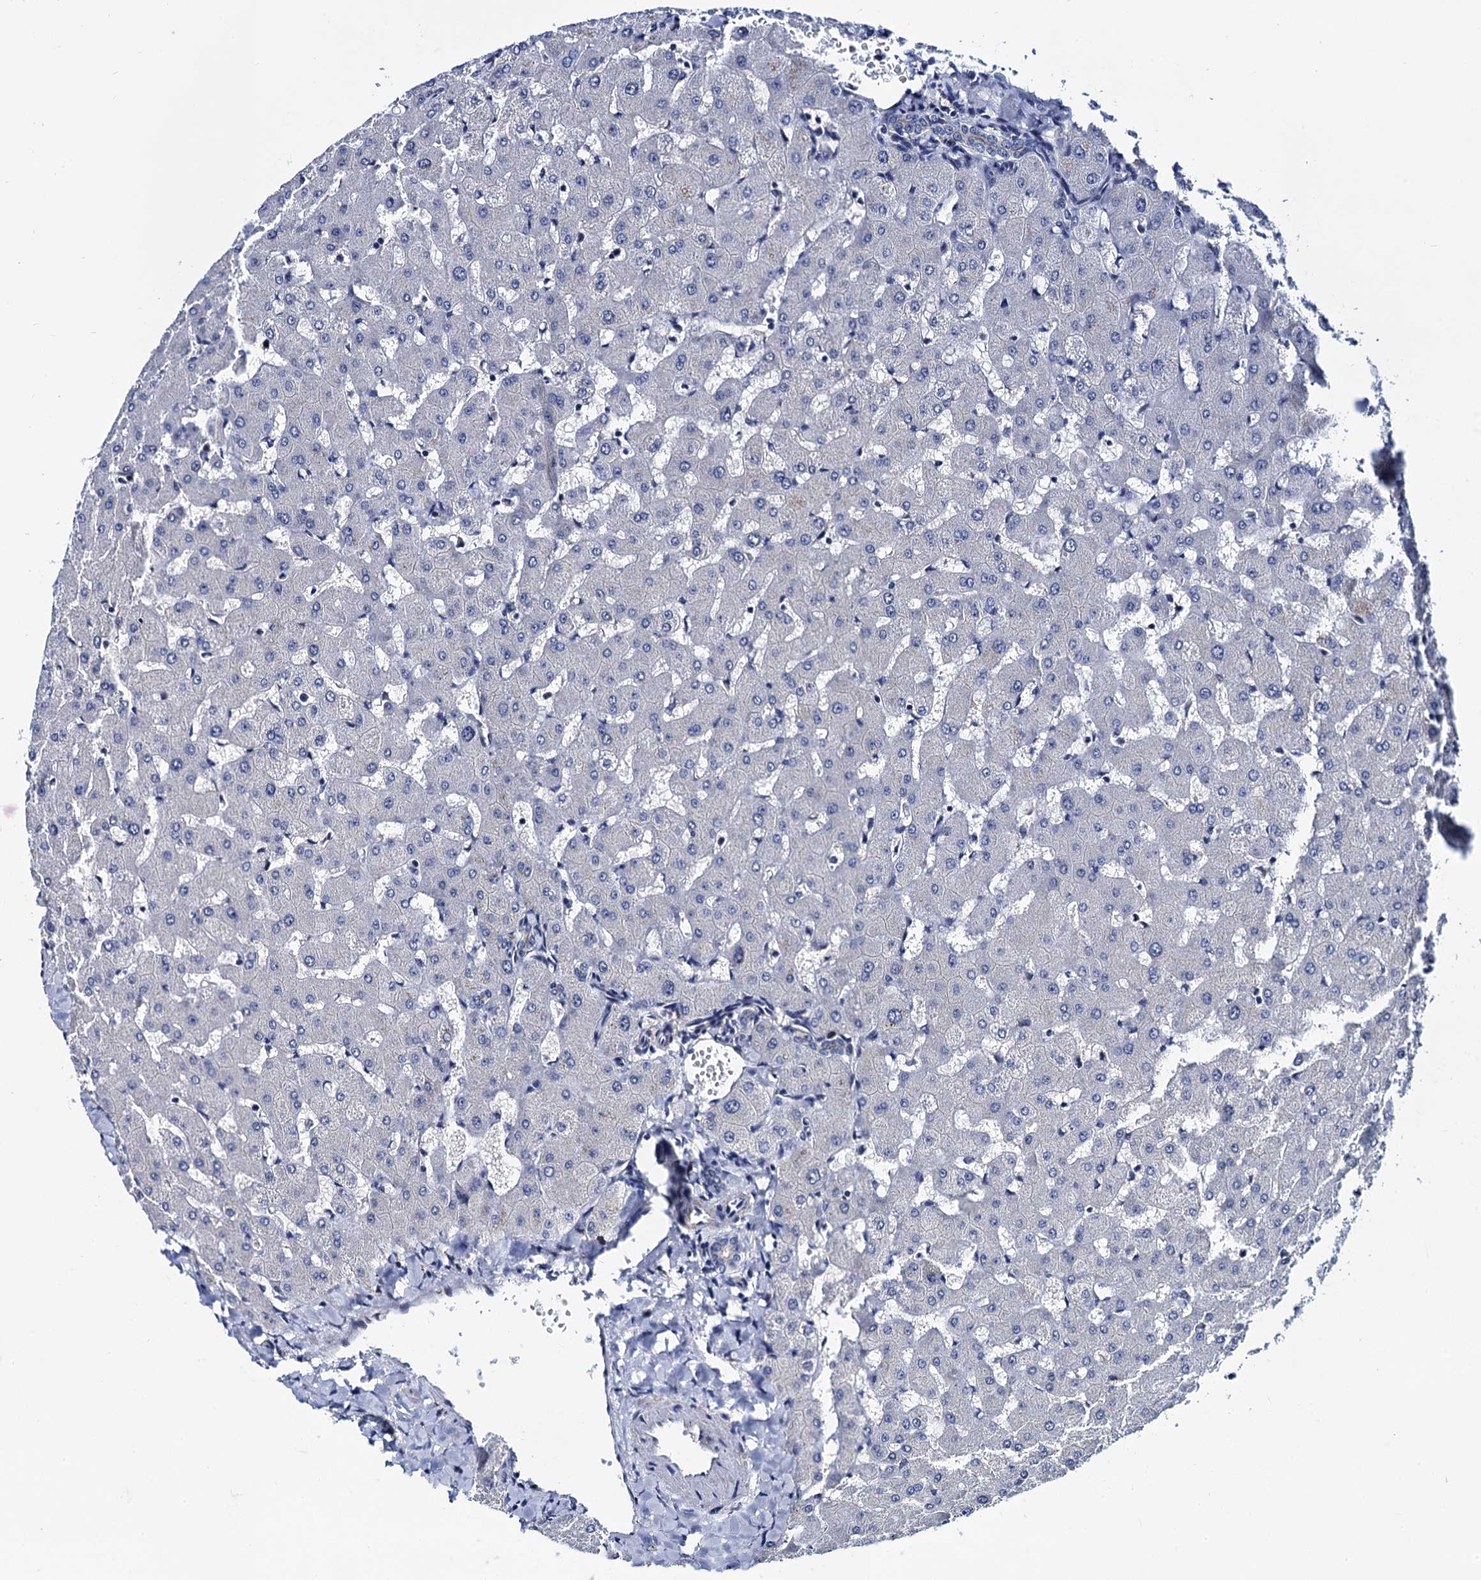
{"staining": {"intensity": "negative", "quantity": "none", "location": "none"}, "tissue": "liver", "cell_type": "Cholangiocytes", "image_type": "normal", "snomed": [{"axis": "morphology", "description": "Normal tissue, NOS"}, {"axis": "topography", "description": "Liver"}], "caption": "Cholangiocytes are negative for protein expression in unremarkable human liver. (DAB IHC with hematoxylin counter stain).", "gene": "ZDHHC18", "patient": {"sex": "female", "age": 63}}